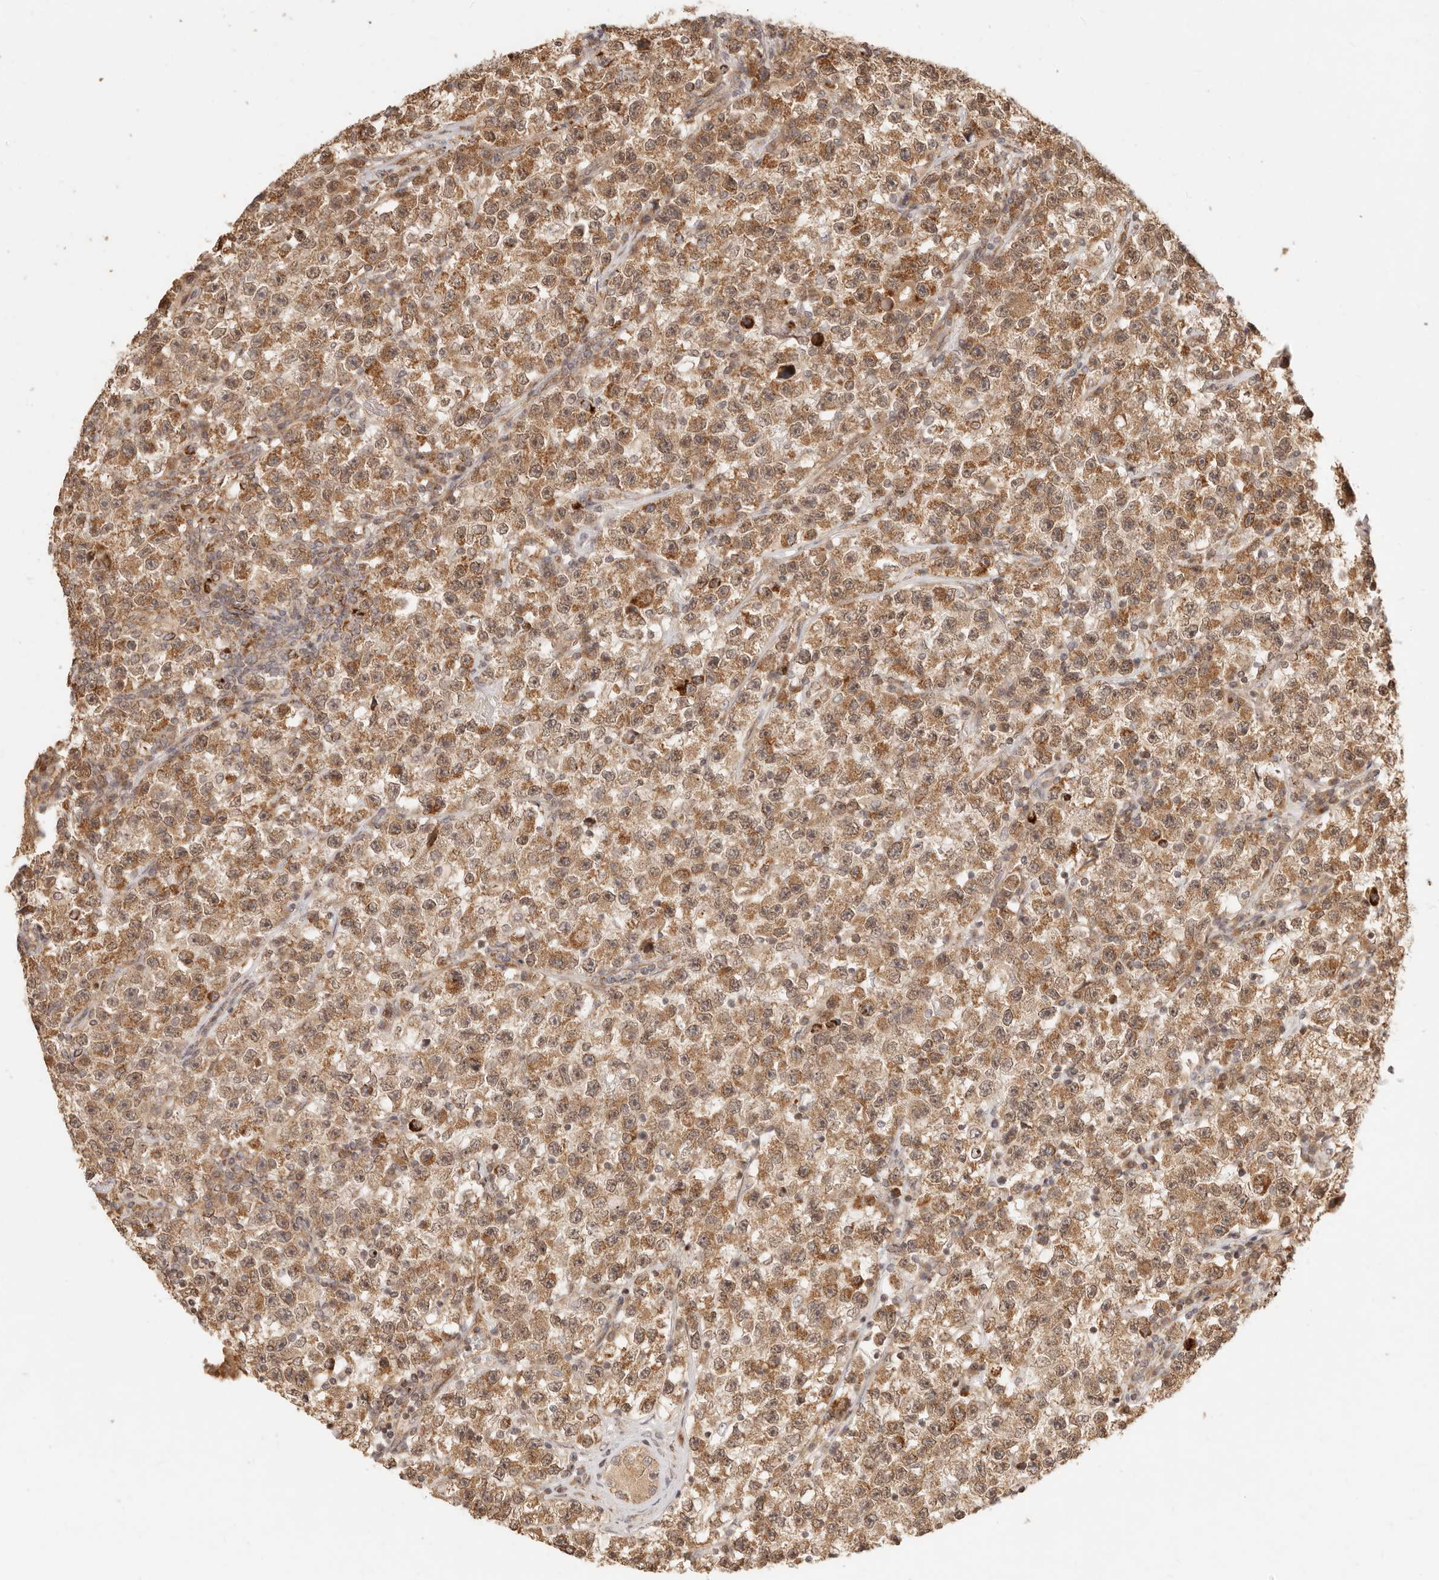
{"staining": {"intensity": "moderate", "quantity": ">75%", "location": "cytoplasmic/membranous"}, "tissue": "testis cancer", "cell_type": "Tumor cells", "image_type": "cancer", "snomed": [{"axis": "morphology", "description": "Seminoma, NOS"}, {"axis": "topography", "description": "Testis"}], "caption": "Immunohistochemistry micrograph of human testis cancer stained for a protein (brown), which reveals medium levels of moderate cytoplasmic/membranous positivity in approximately >75% of tumor cells.", "gene": "TIMM17A", "patient": {"sex": "male", "age": 22}}